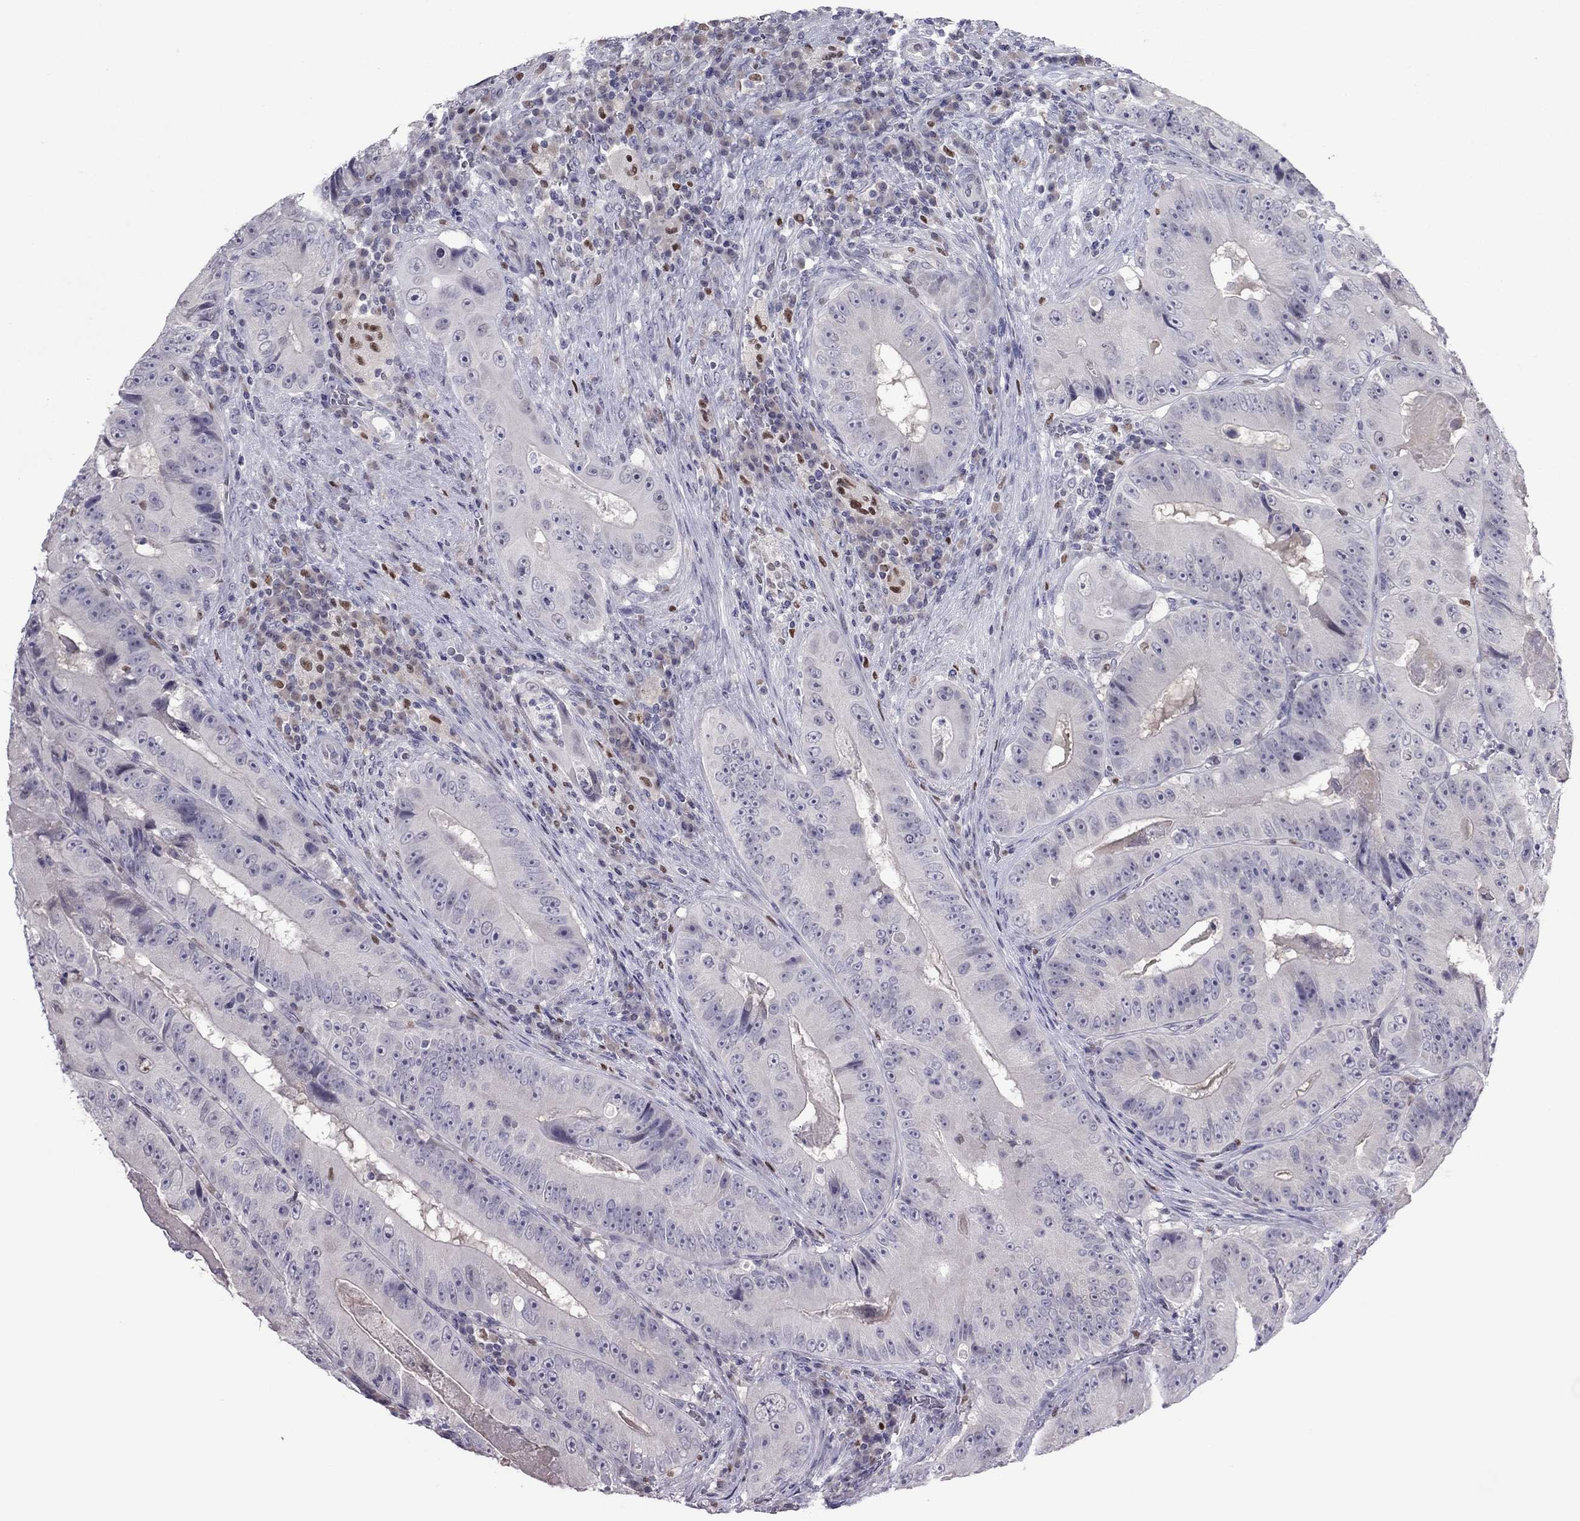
{"staining": {"intensity": "negative", "quantity": "none", "location": "none"}, "tissue": "colorectal cancer", "cell_type": "Tumor cells", "image_type": "cancer", "snomed": [{"axis": "morphology", "description": "Adenocarcinoma, NOS"}, {"axis": "topography", "description": "Colon"}], "caption": "Tumor cells are negative for brown protein staining in adenocarcinoma (colorectal). The staining is performed using DAB (3,3'-diaminobenzidine) brown chromogen with nuclei counter-stained in using hematoxylin.", "gene": "SPINT3", "patient": {"sex": "female", "age": 86}}